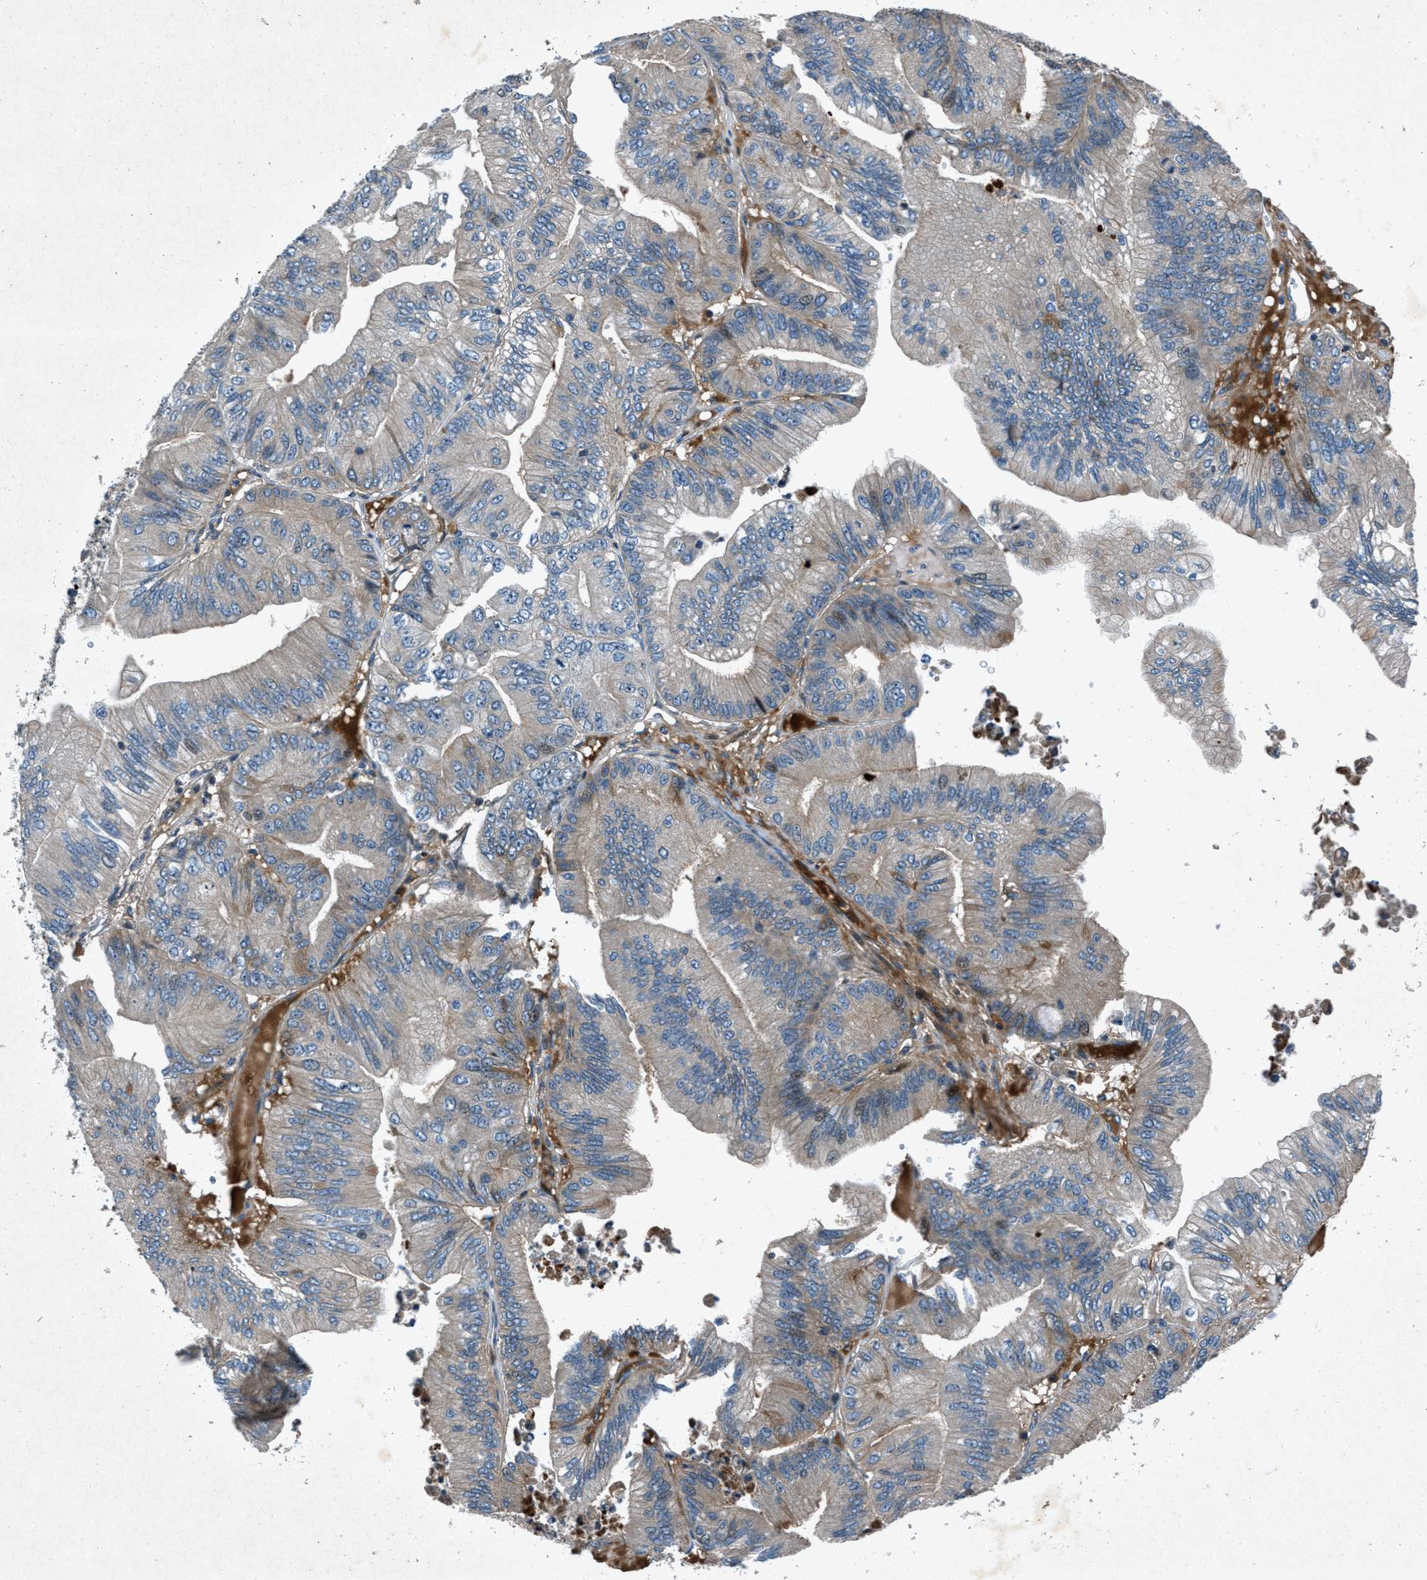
{"staining": {"intensity": "weak", "quantity": ">75%", "location": "cytoplasmic/membranous,nuclear"}, "tissue": "ovarian cancer", "cell_type": "Tumor cells", "image_type": "cancer", "snomed": [{"axis": "morphology", "description": "Cystadenocarcinoma, mucinous, NOS"}, {"axis": "topography", "description": "Ovary"}], "caption": "Protein staining of mucinous cystadenocarcinoma (ovarian) tissue displays weak cytoplasmic/membranous and nuclear expression in approximately >75% of tumor cells.", "gene": "CLEC2D", "patient": {"sex": "female", "age": 61}}